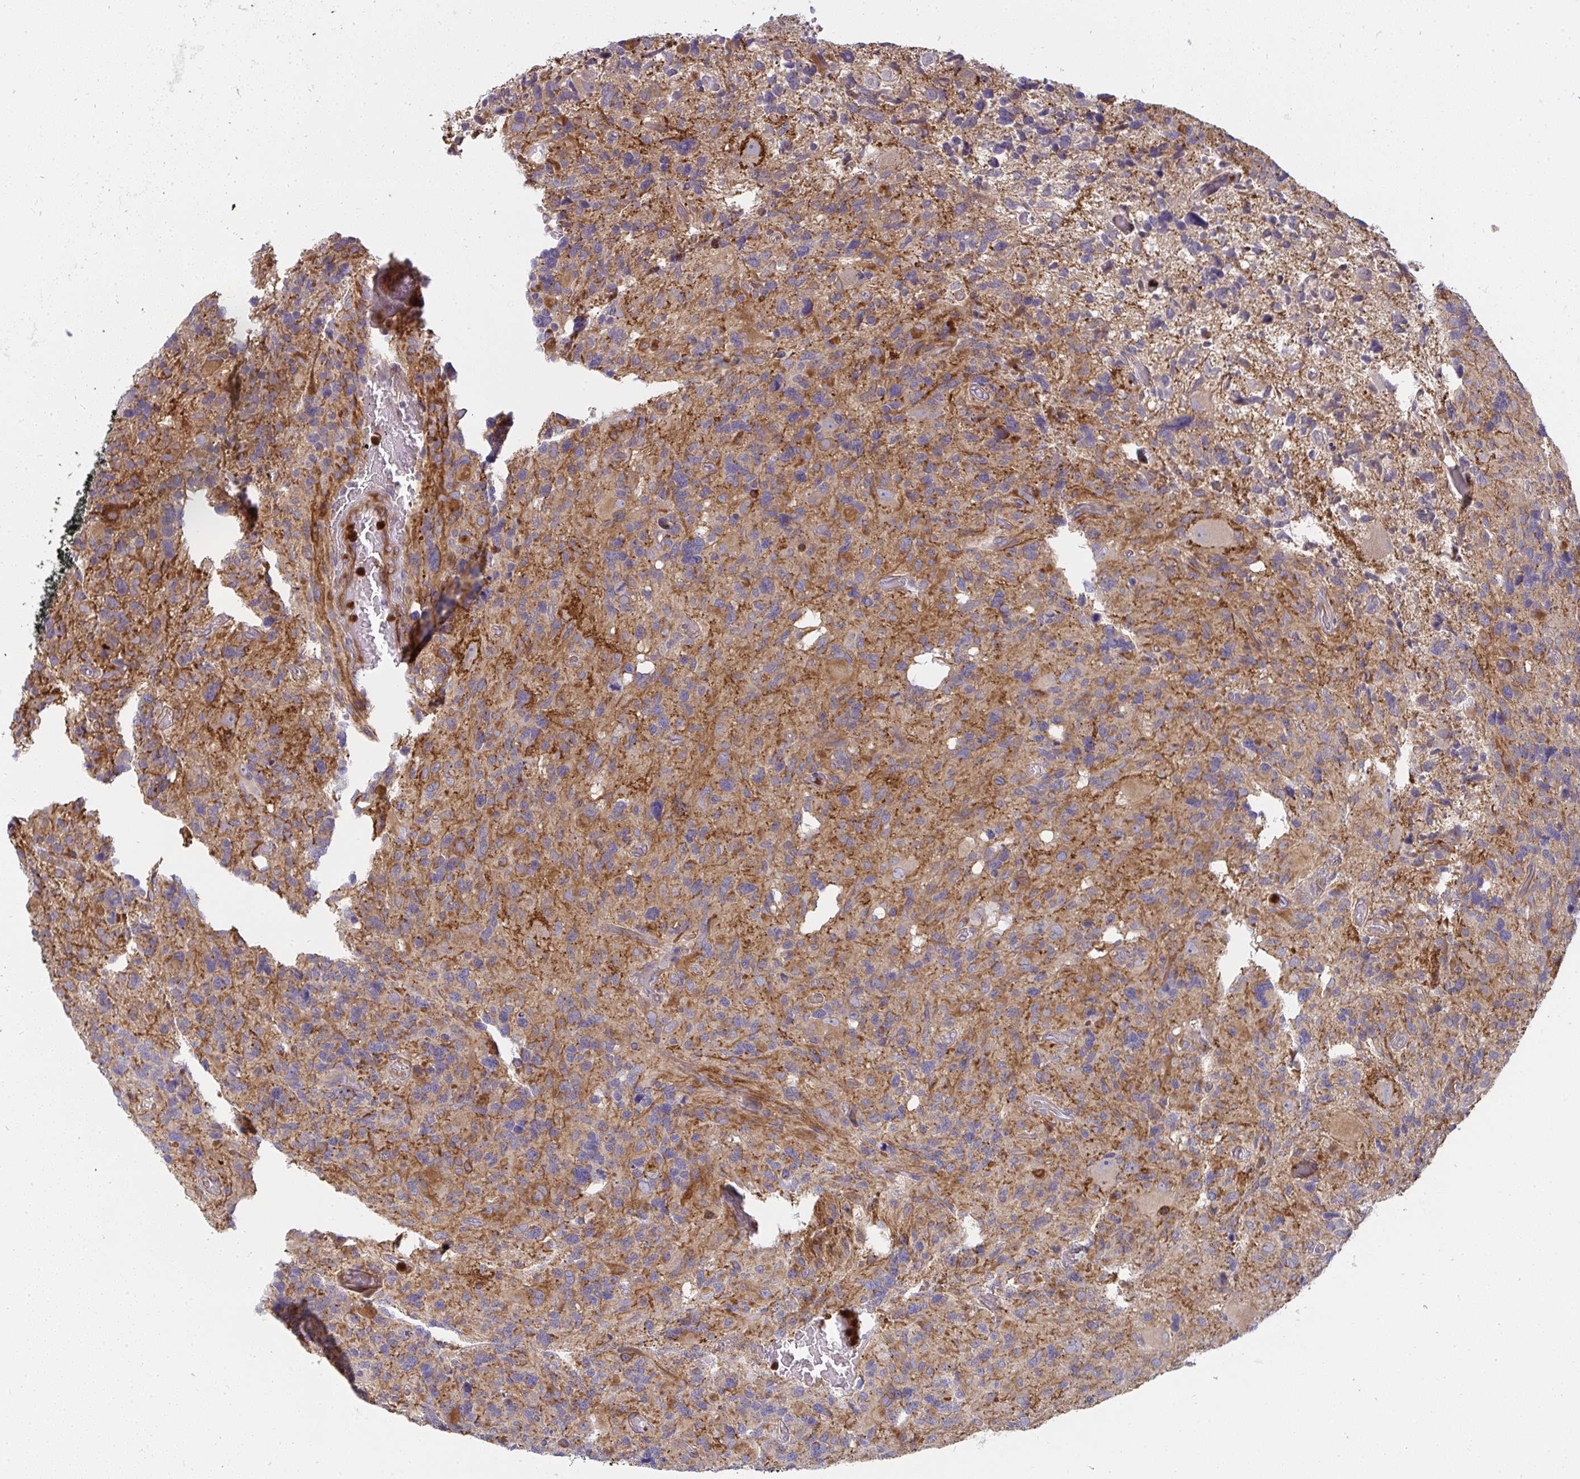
{"staining": {"intensity": "moderate", "quantity": "<25%", "location": "cytoplasmic/membranous"}, "tissue": "glioma", "cell_type": "Tumor cells", "image_type": "cancer", "snomed": [{"axis": "morphology", "description": "Glioma, malignant, High grade"}, {"axis": "topography", "description": "Brain"}], "caption": "Human high-grade glioma (malignant) stained with a protein marker demonstrates moderate staining in tumor cells.", "gene": "CSF3R", "patient": {"sex": "male", "age": 49}}